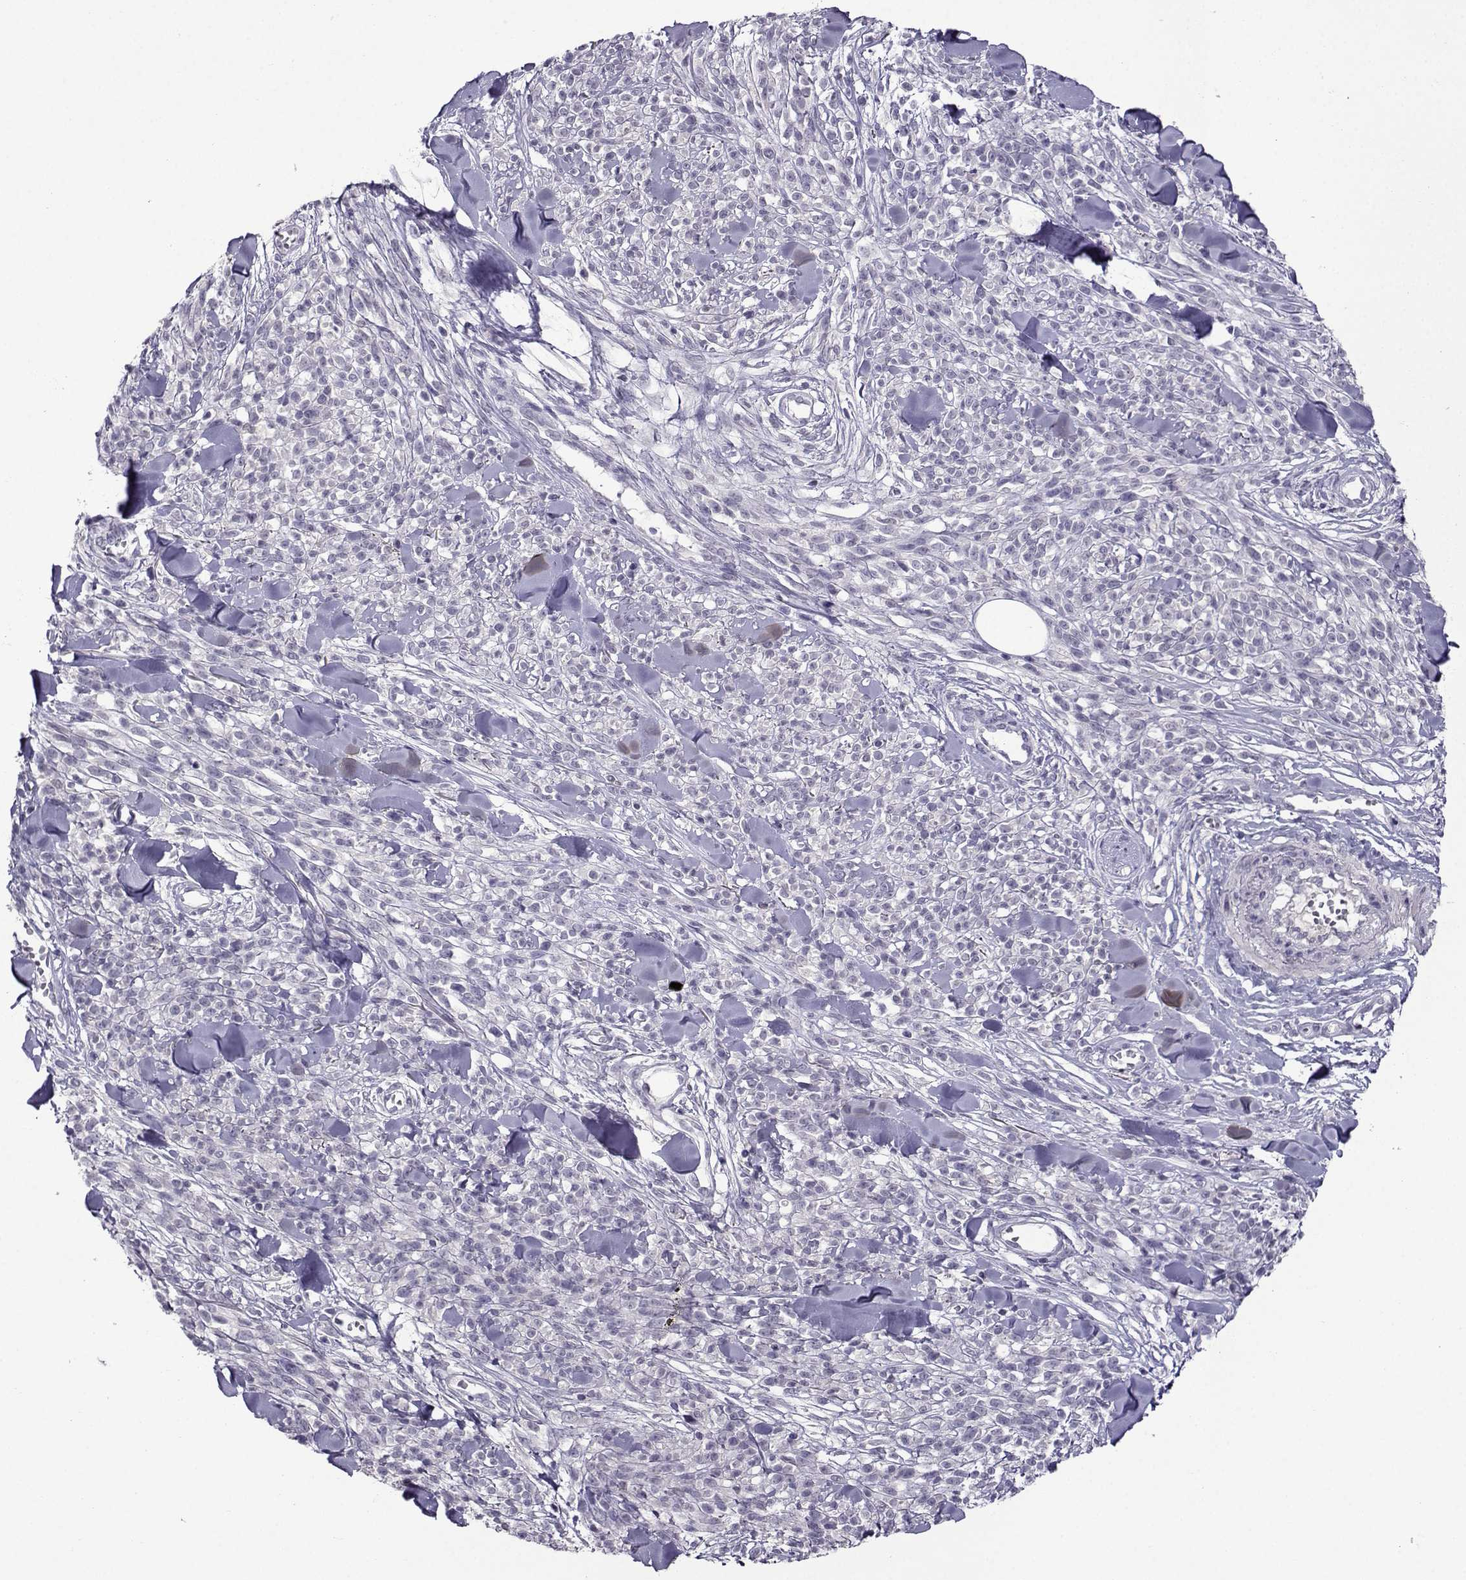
{"staining": {"intensity": "negative", "quantity": "none", "location": "none"}, "tissue": "melanoma", "cell_type": "Tumor cells", "image_type": "cancer", "snomed": [{"axis": "morphology", "description": "Malignant melanoma, NOS"}, {"axis": "topography", "description": "Skin"}, {"axis": "topography", "description": "Skin of trunk"}], "caption": "This is an IHC image of malignant melanoma. There is no expression in tumor cells.", "gene": "CRYBB1", "patient": {"sex": "male", "age": 74}}